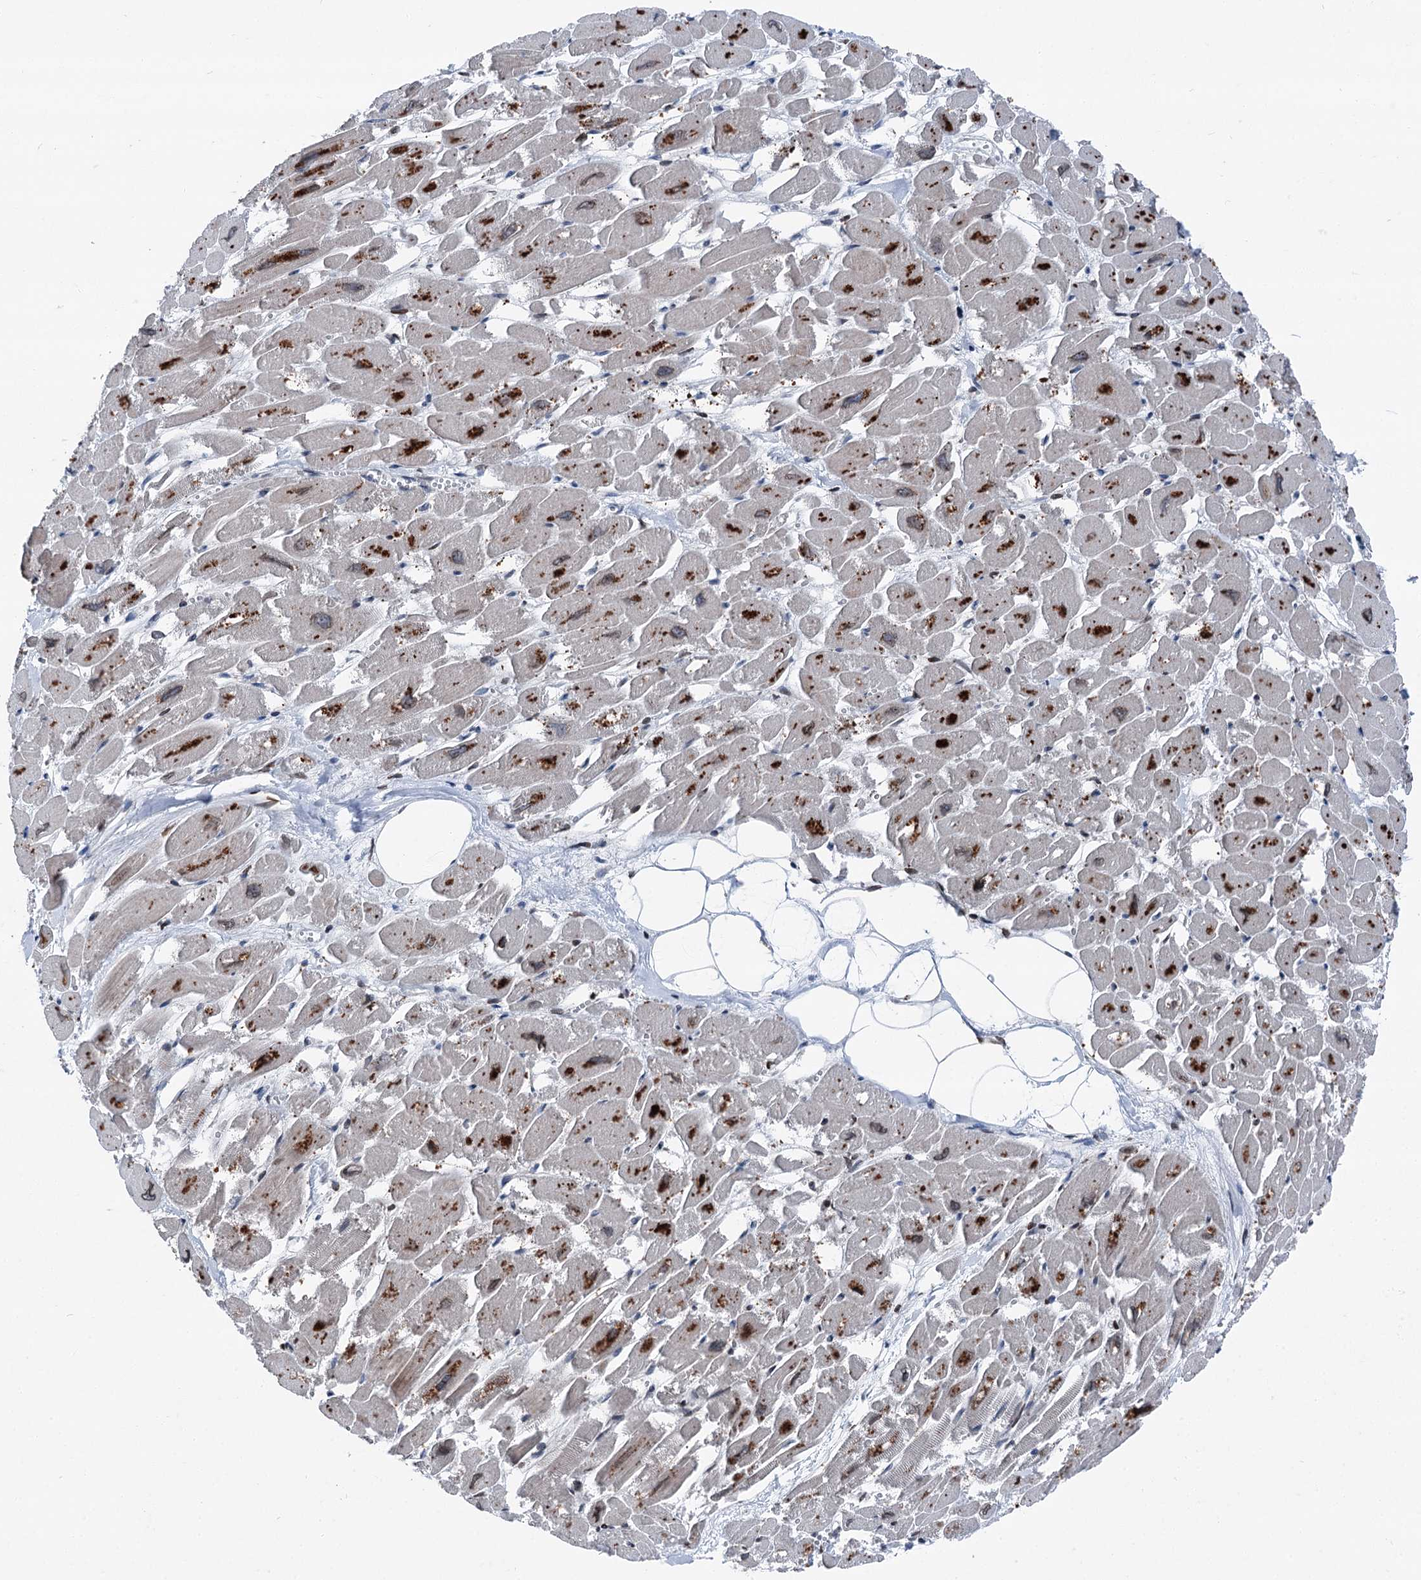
{"staining": {"intensity": "moderate", "quantity": "<25%", "location": "nuclear"}, "tissue": "heart muscle", "cell_type": "Cardiomyocytes", "image_type": "normal", "snomed": [{"axis": "morphology", "description": "Normal tissue, NOS"}, {"axis": "topography", "description": "Heart"}], "caption": "Moderate nuclear staining is appreciated in approximately <25% of cardiomyocytes in normal heart muscle. The protein of interest is shown in brown color, while the nuclei are stained blue.", "gene": "MRPL14", "patient": {"sex": "male", "age": 54}}